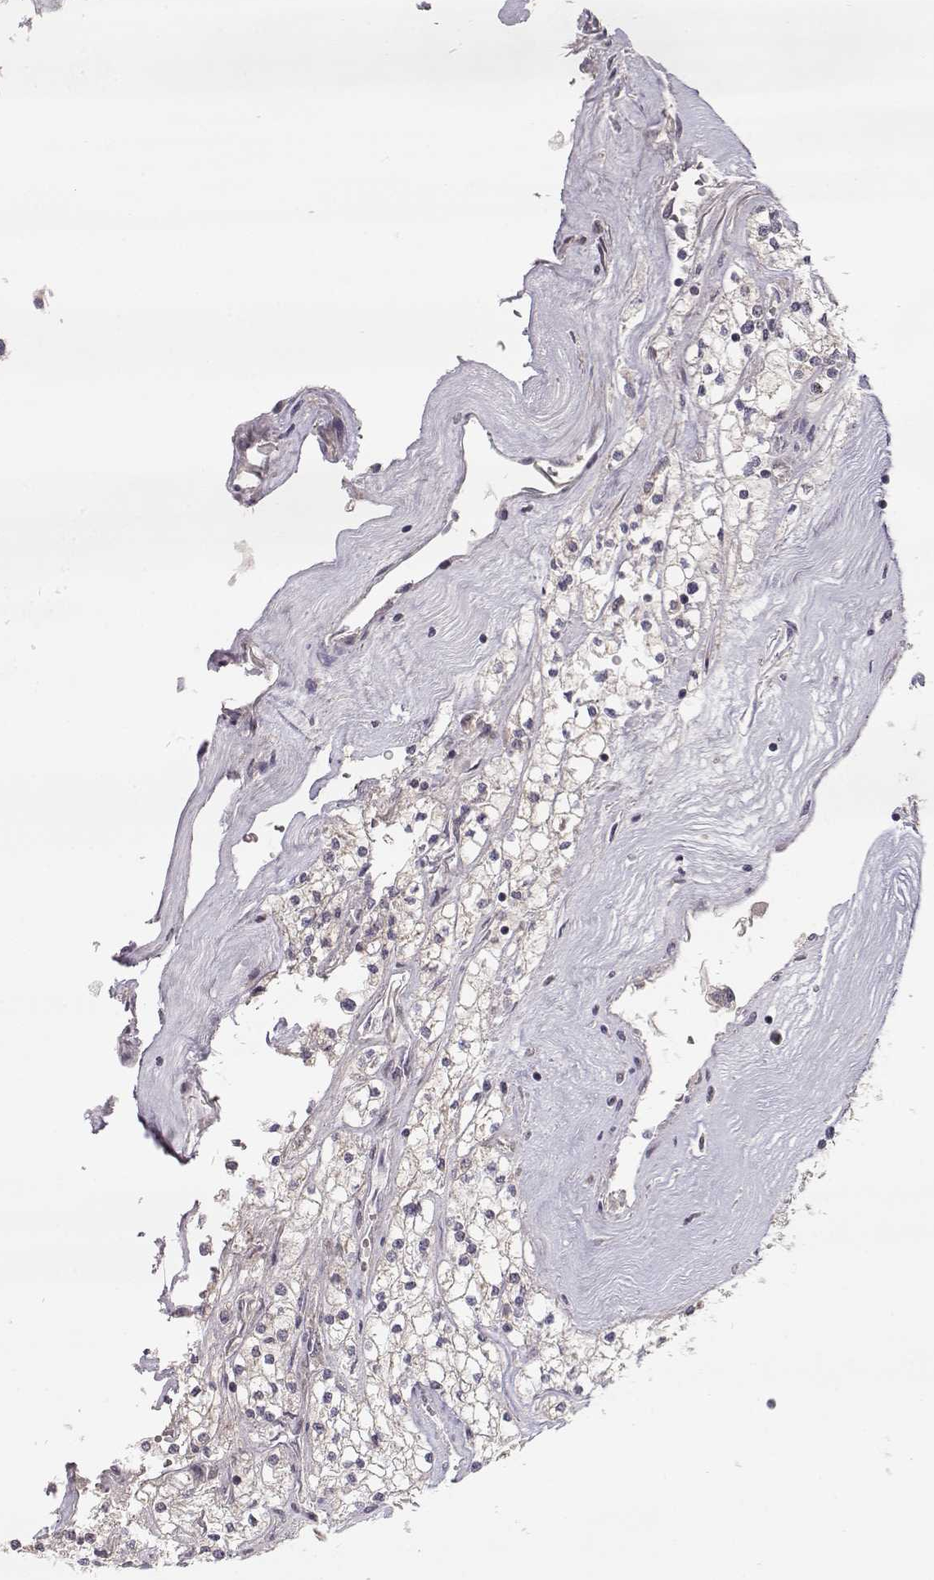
{"staining": {"intensity": "negative", "quantity": "none", "location": "none"}, "tissue": "renal cancer", "cell_type": "Tumor cells", "image_type": "cancer", "snomed": [{"axis": "morphology", "description": "Adenocarcinoma, NOS"}, {"axis": "topography", "description": "Kidney"}], "caption": "Human renal cancer stained for a protein using IHC demonstrates no positivity in tumor cells.", "gene": "PNMT", "patient": {"sex": "male", "age": 80}}